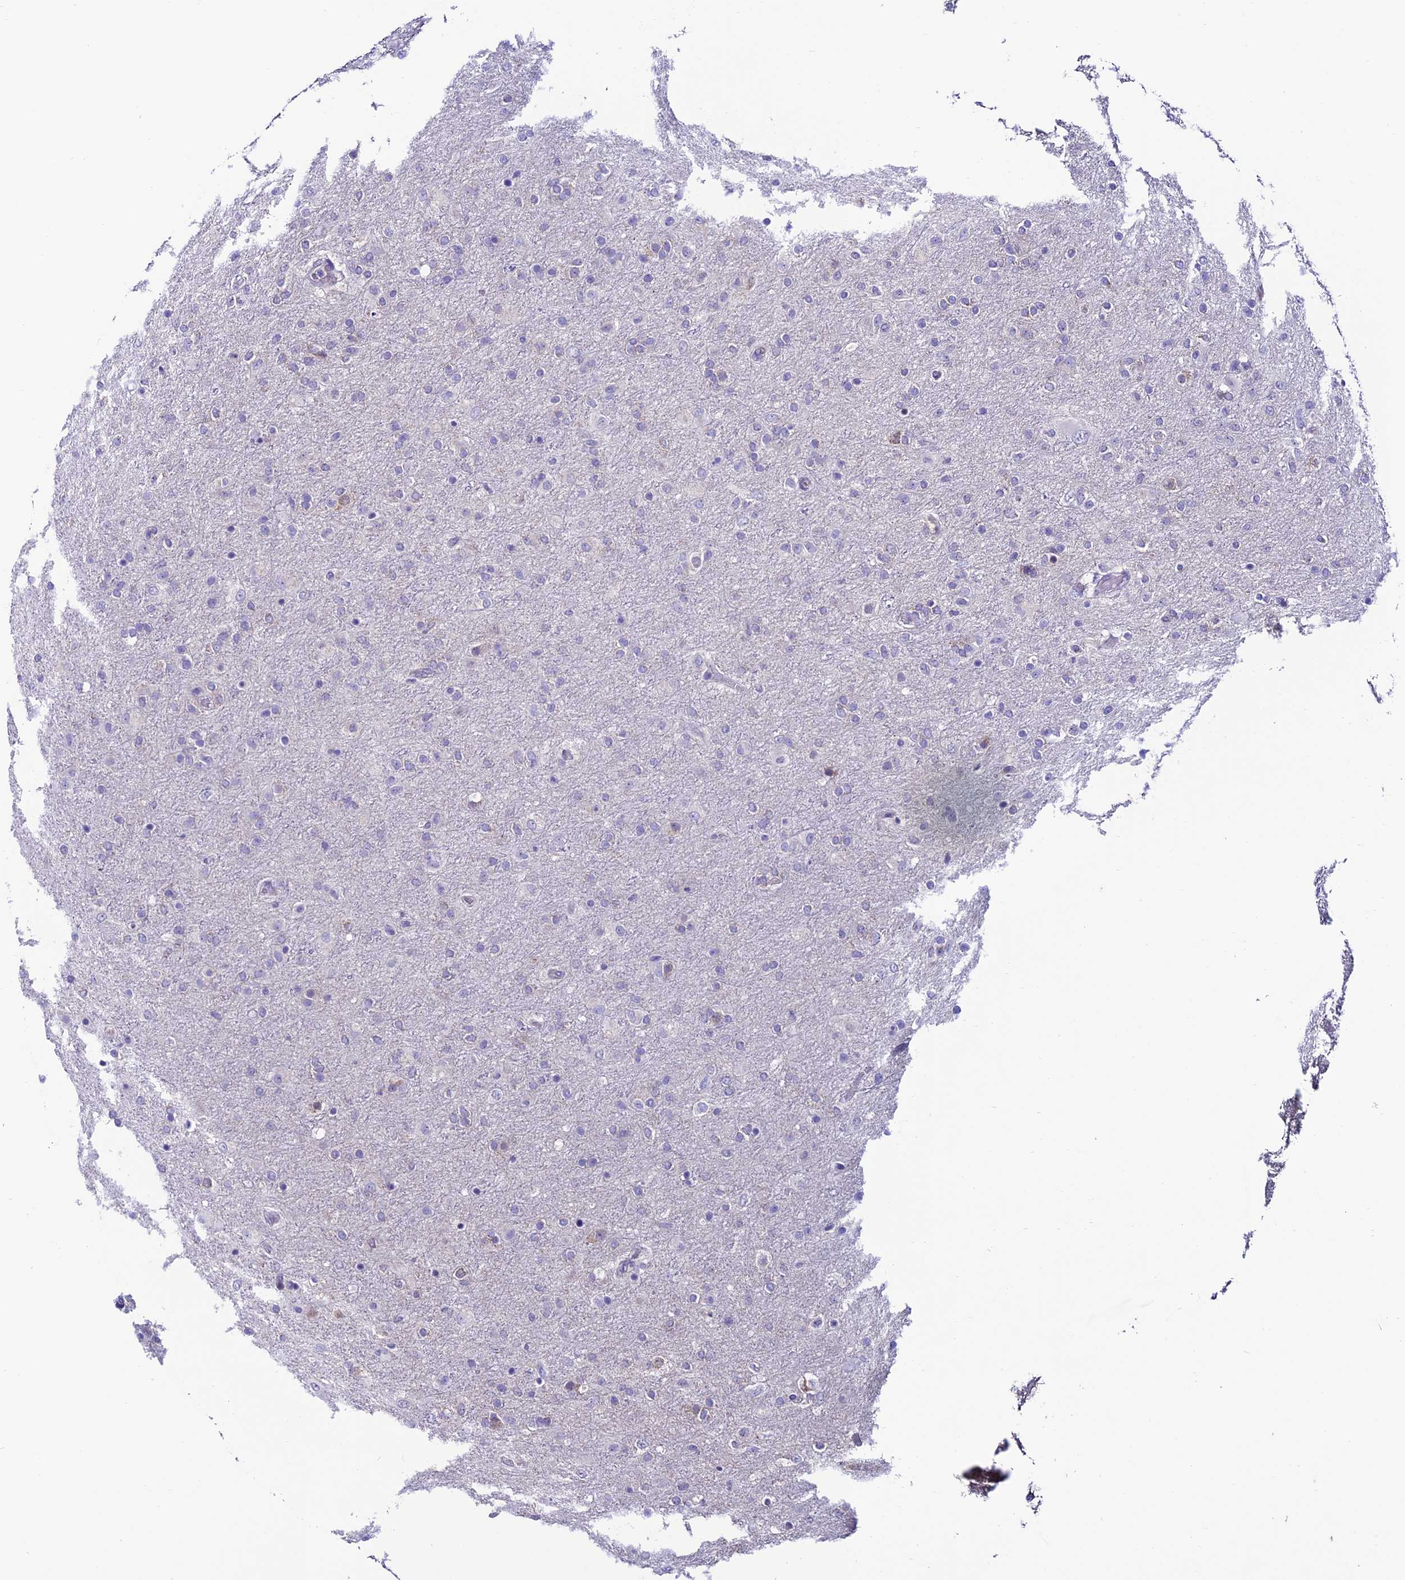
{"staining": {"intensity": "negative", "quantity": "none", "location": "none"}, "tissue": "glioma", "cell_type": "Tumor cells", "image_type": "cancer", "snomed": [{"axis": "morphology", "description": "Glioma, malignant, Low grade"}, {"axis": "topography", "description": "Brain"}], "caption": "This image is of glioma stained with immunohistochemistry to label a protein in brown with the nuclei are counter-stained blue. There is no staining in tumor cells.", "gene": "SLC10A1", "patient": {"sex": "male", "age": 65}}